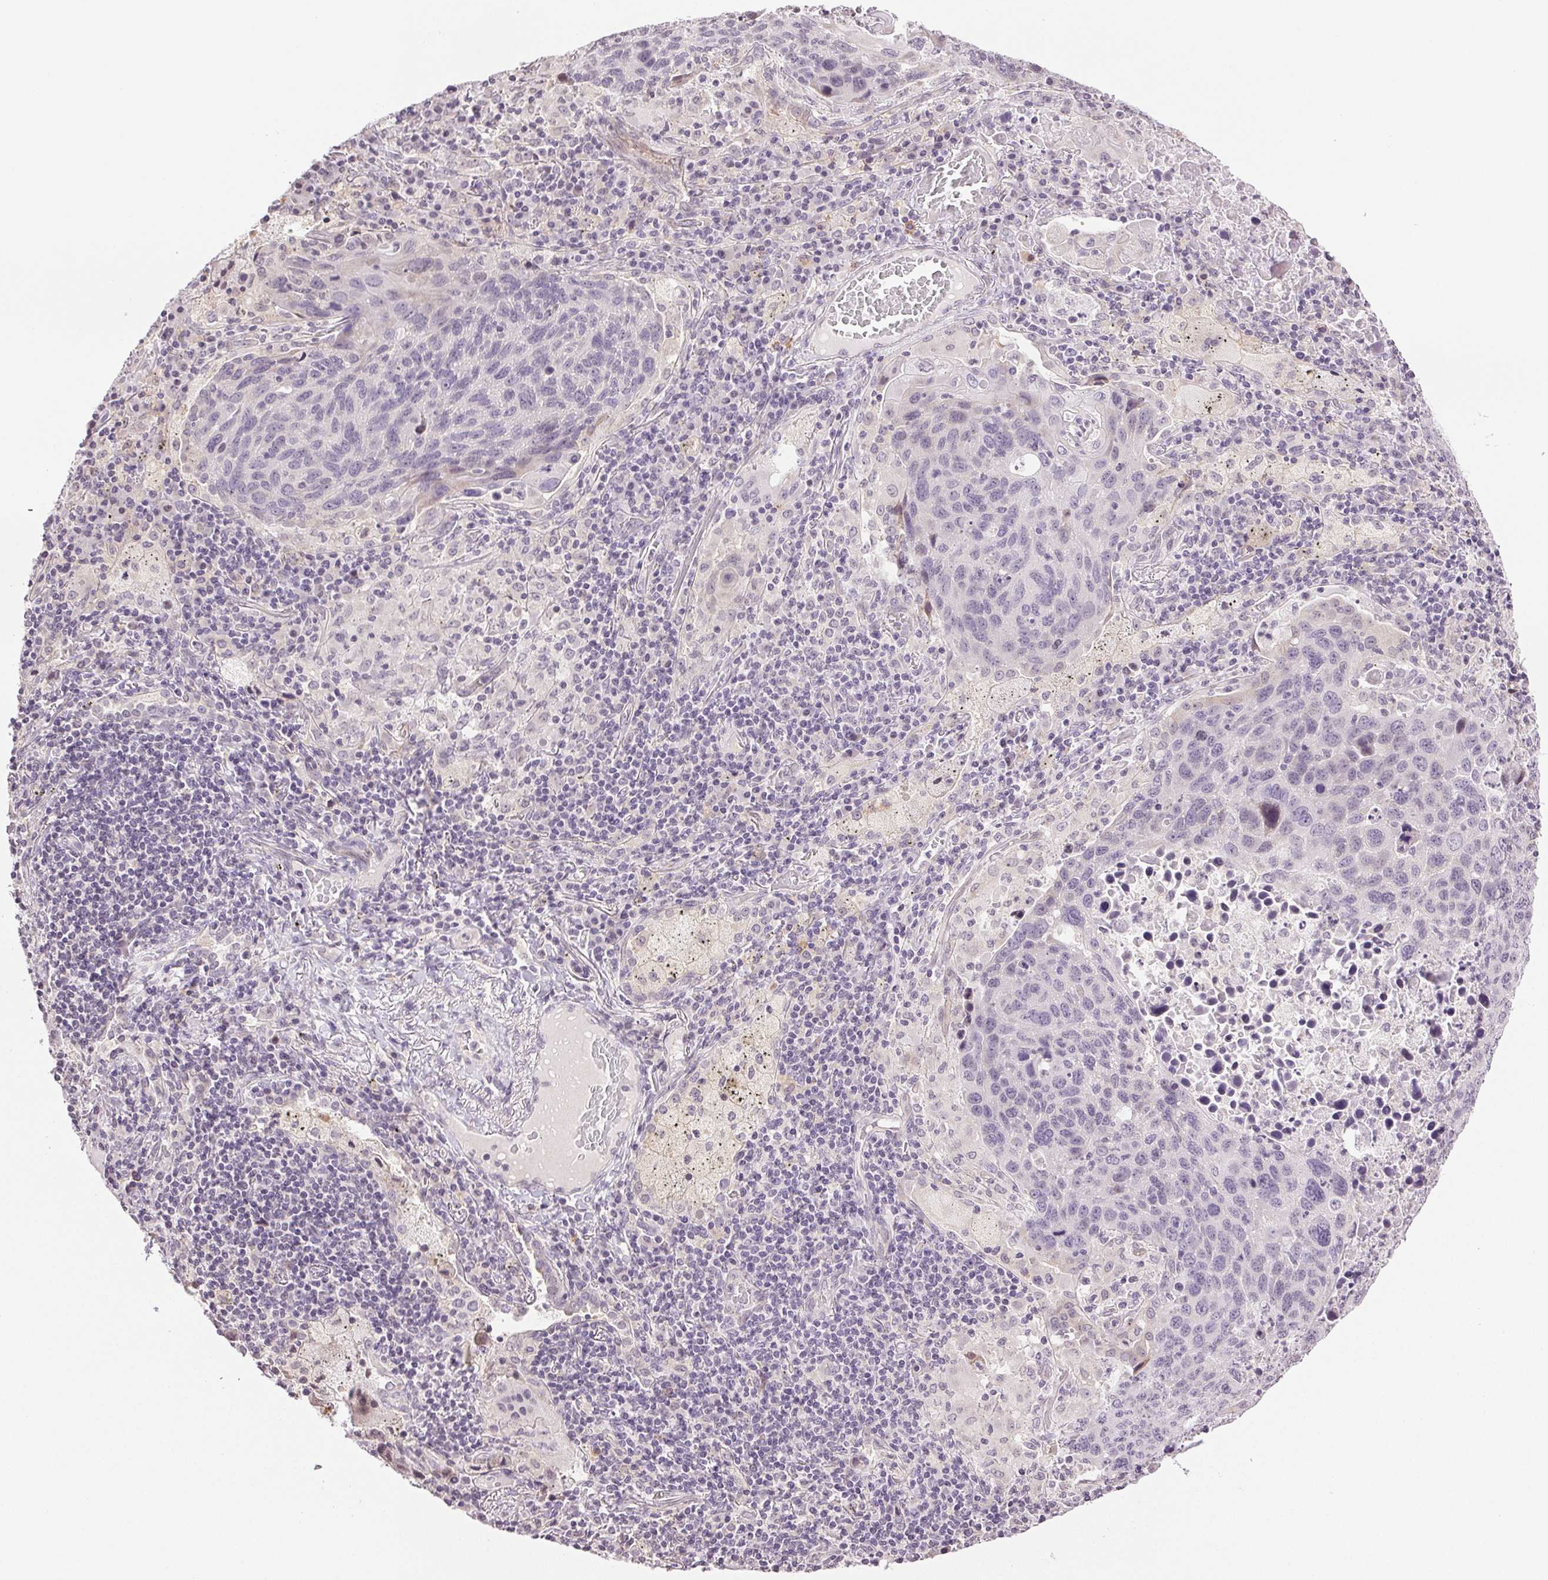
{"staining": {"intensity": "negative", "quantity": "none", "location": "none"}, "tissue": "lung cancer", "cell_type": "Tumor cells", "image_type": "cancer", "snomed": [{"axis": "morphology", "description": "Squamous cell carcinoma, NOS"}, {"axis": "topography", "description": "Lung"}], "caption": "Immunohistochemistry histopathology image of neoplastic tissue: human lung cancer (squamous cell carcinoma) stained with DAB shows no significant protein positivity in tumor cells.", "gene": "TNNT3", "patient": {"sex": "male", "age": 68}}